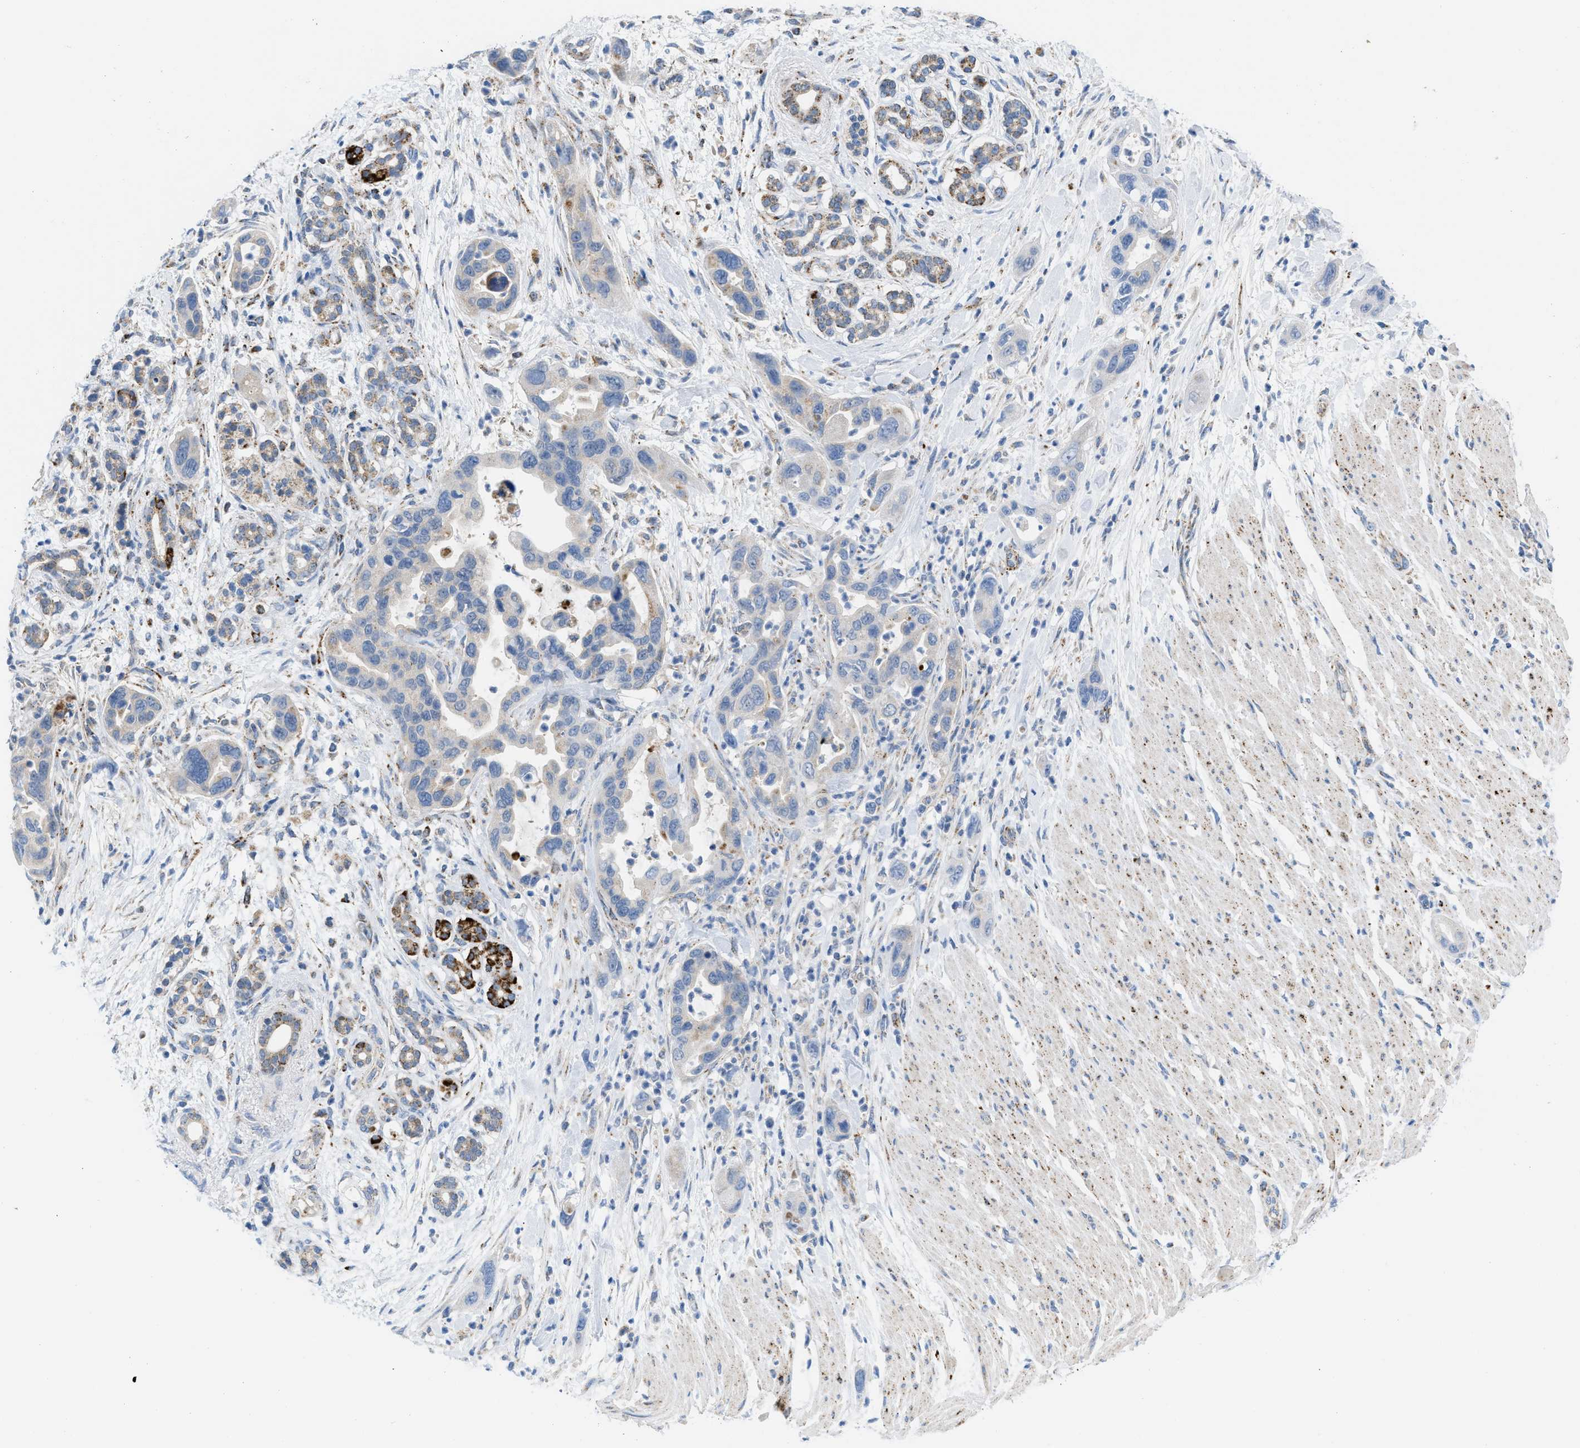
{"staining": {"intensity": "negative", "quantity": "none", "location": "none"}, "tissue": "pancreatic cancer", "cell_type": "Tumor cells", "image_type": "cancer", "snomed": [{"axis": "morphology", "description": "Normal tissue, NOS"}, {"axis": "morphology", "description": "Adenocarcinoma, NOS"}, {"axis": "topography", "description": "Pancreas"}], "caption": "DAB (3,3'-diaminobenzidine) immunohistochemical staining of pancreatic cancer (adenocarcinoma) shows no significant staining in tumor cells. The staining is performed using DAB (3,3'-diaminobenzidine) brown chromogen with nuclei counter-stained in using hematoxylin.", "gene": "RBBP9", "patient": {"sex": "female", "age": 71}}